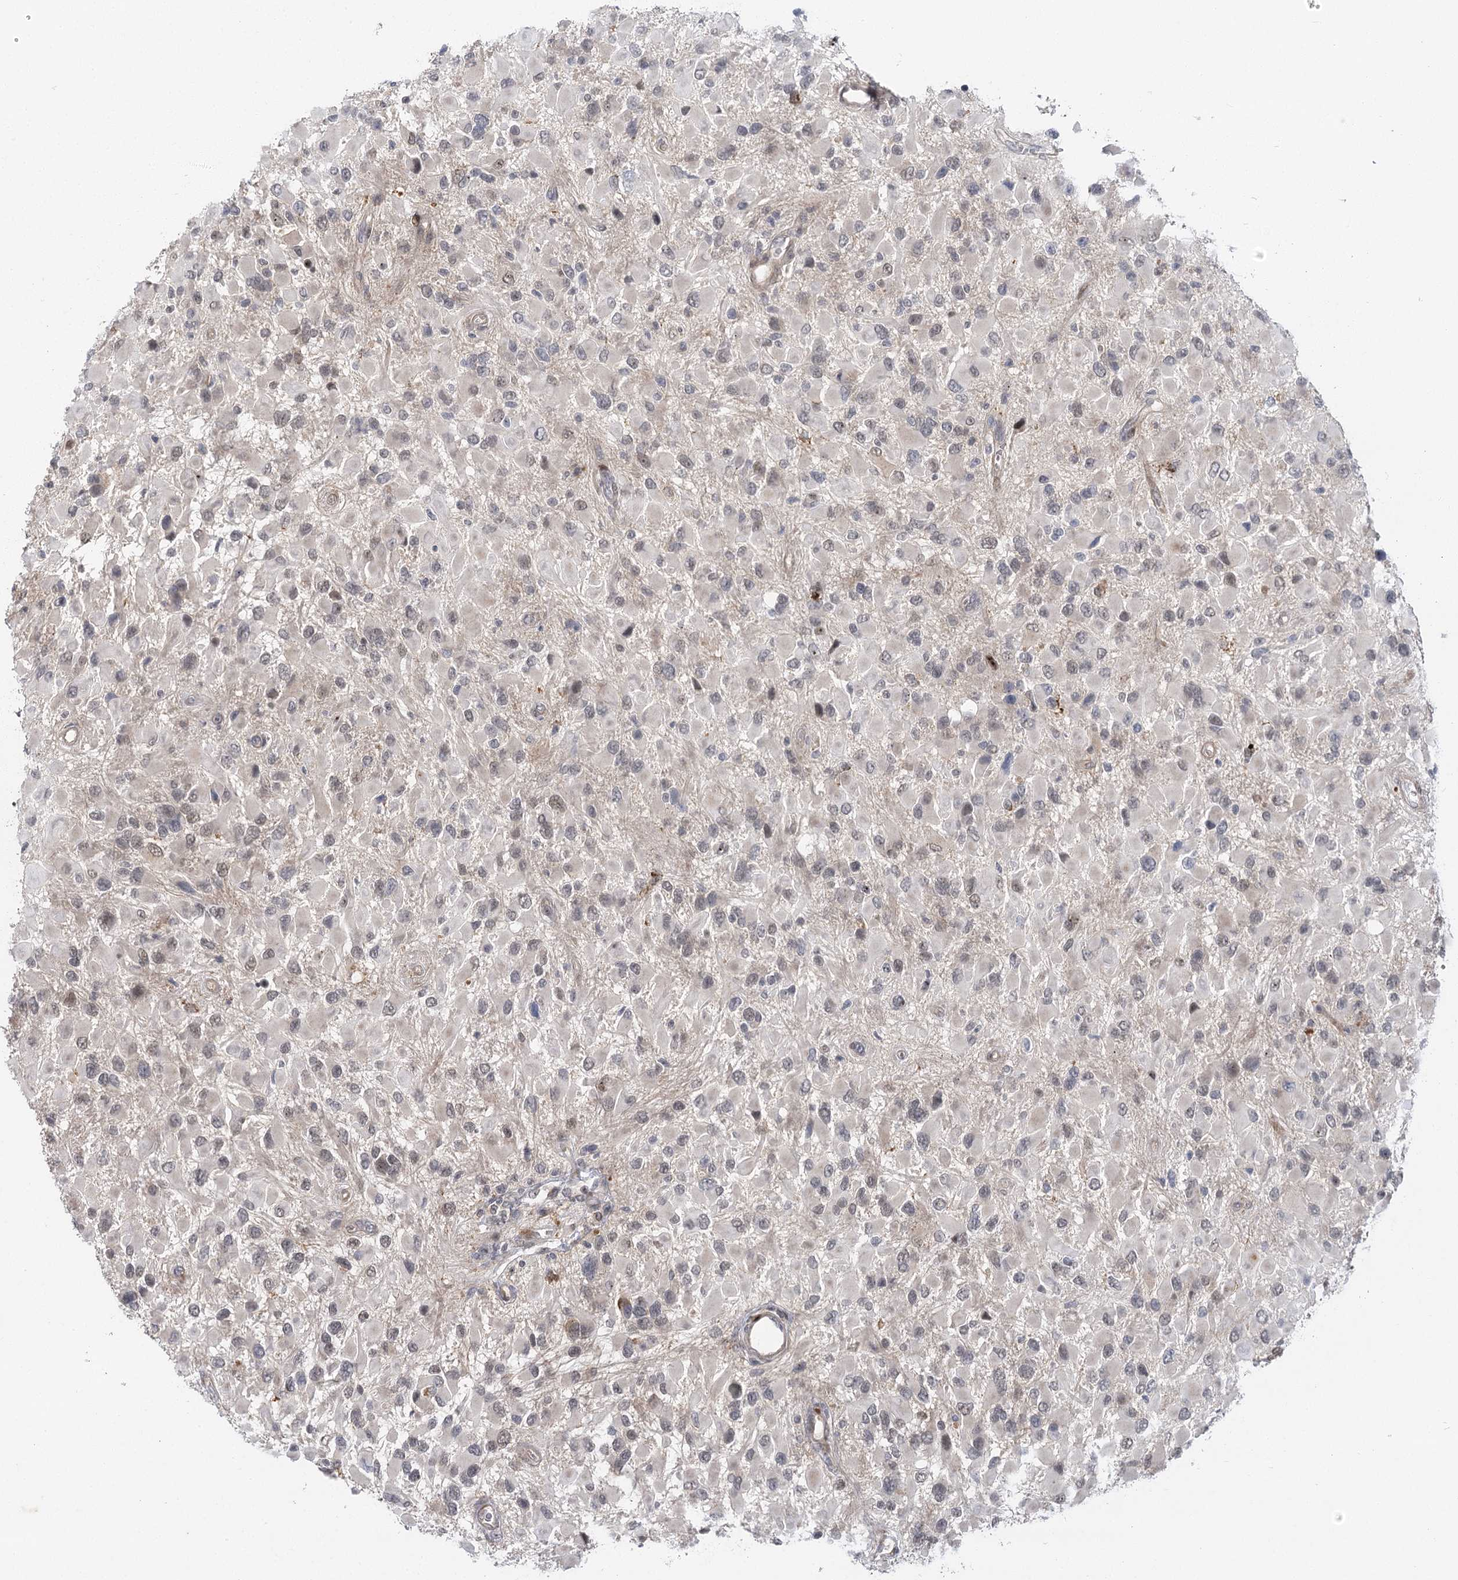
{"staining": {"intensity": "negative", "quantity": "none", "location": "none"}, "tissue": "glioma", "cell_type": "Tumor cells", "image_type": "cancer", "snomed": [{"axis": "morphology", "description": "Glioma, malignant, High grade"}, {"axis": "topography", "description": "Brain"}], "caption": "High magnification brightfield microscopy of glioma stained with DAB (brown) and counterstained with hematoxylin (blue): tumor cells show no significant staining.", "gene": "IL11RA", "patient": {"sex": "male", "age": 53}}